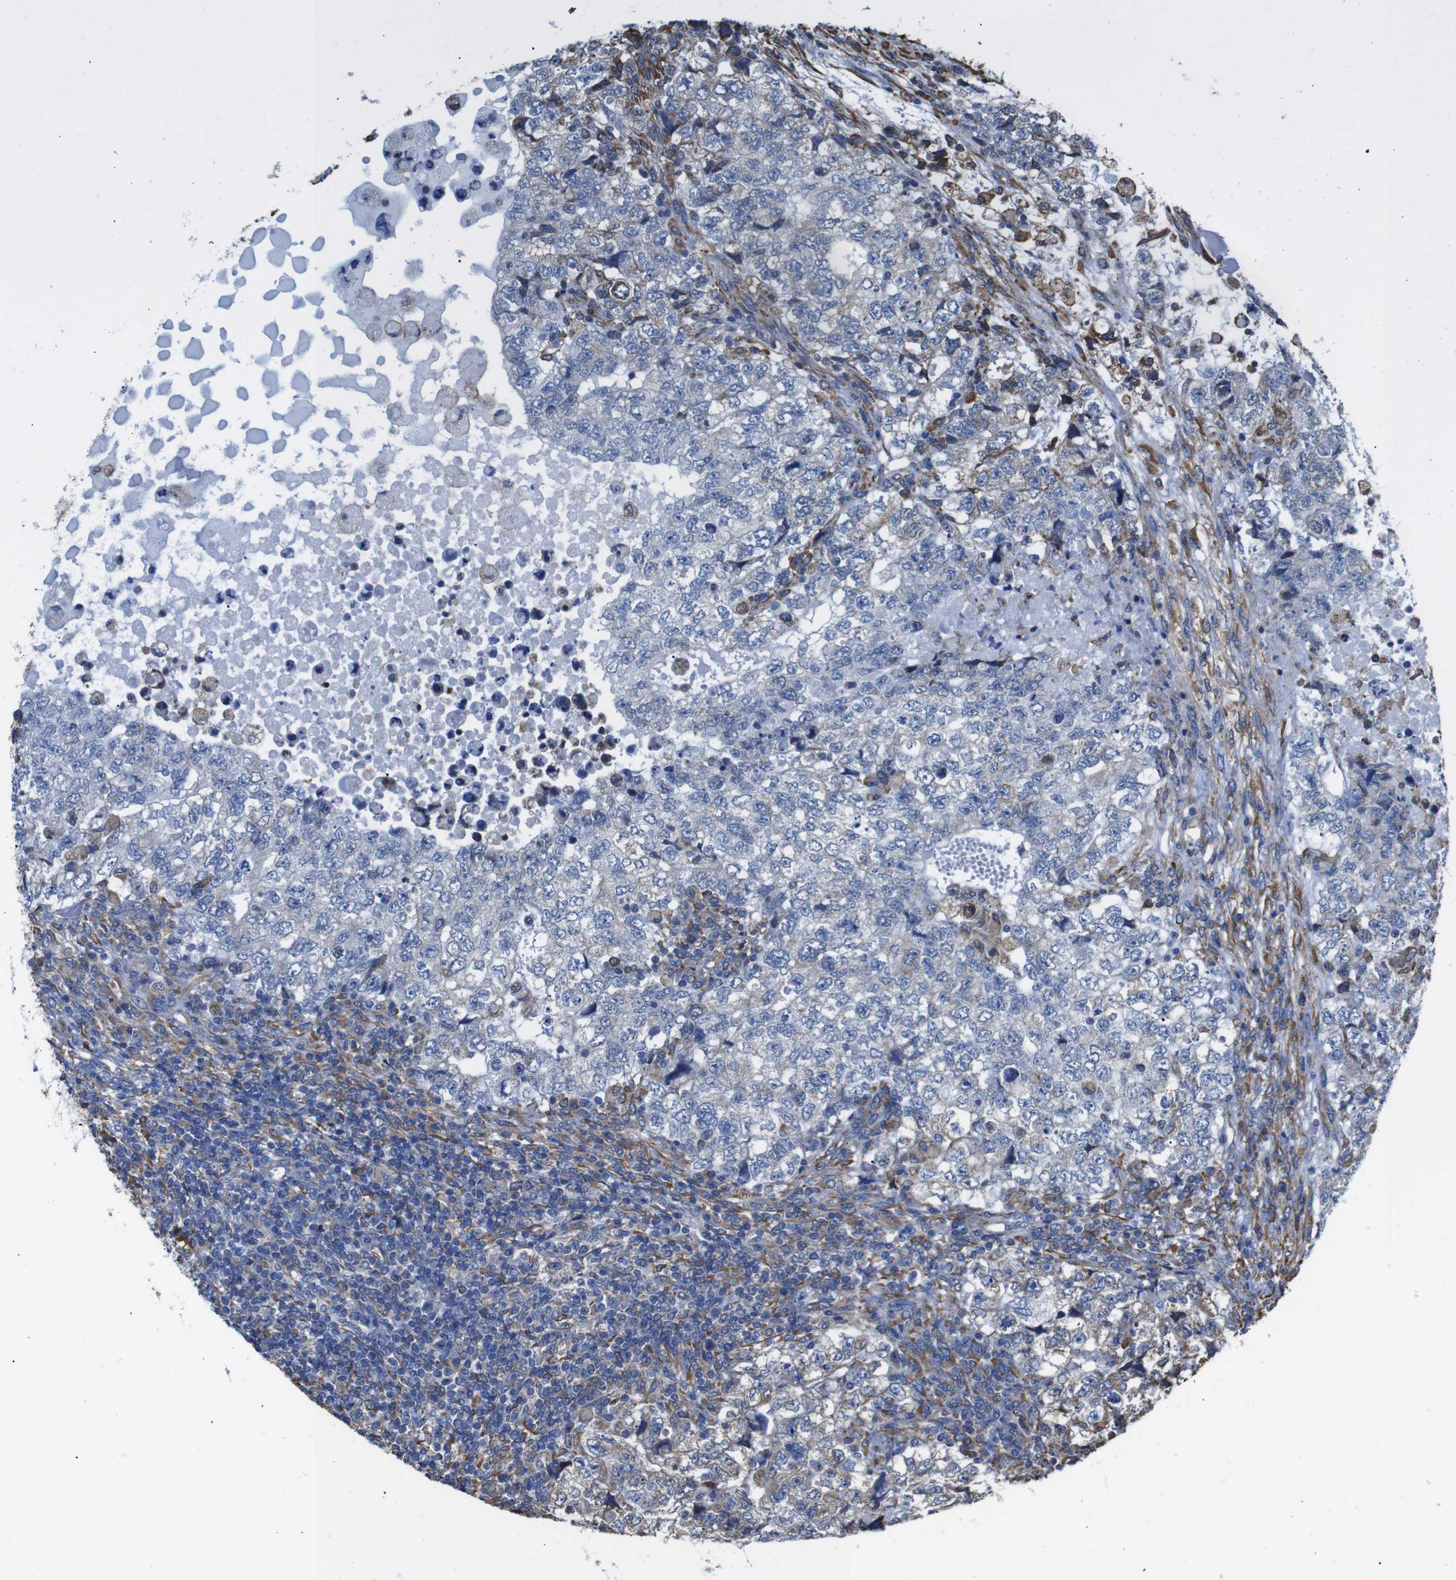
{"staining": {"intensity": "negative", "quantity": "none", "location": "none"}, "tissue": "testis cancer", "cell_type": "Tumor cells", "image_type": "cancer", "snomed": [{"axis": "morphology", "description": "Carcinoma, Embryonal, NOS"}, {"axis": "topography", "description": "Testis"}], "caption": "Tumor cells are negative for protein expression in human testis cancer.", "gene": "PPIB", "patient": {"sex": "male", "age": 36}}